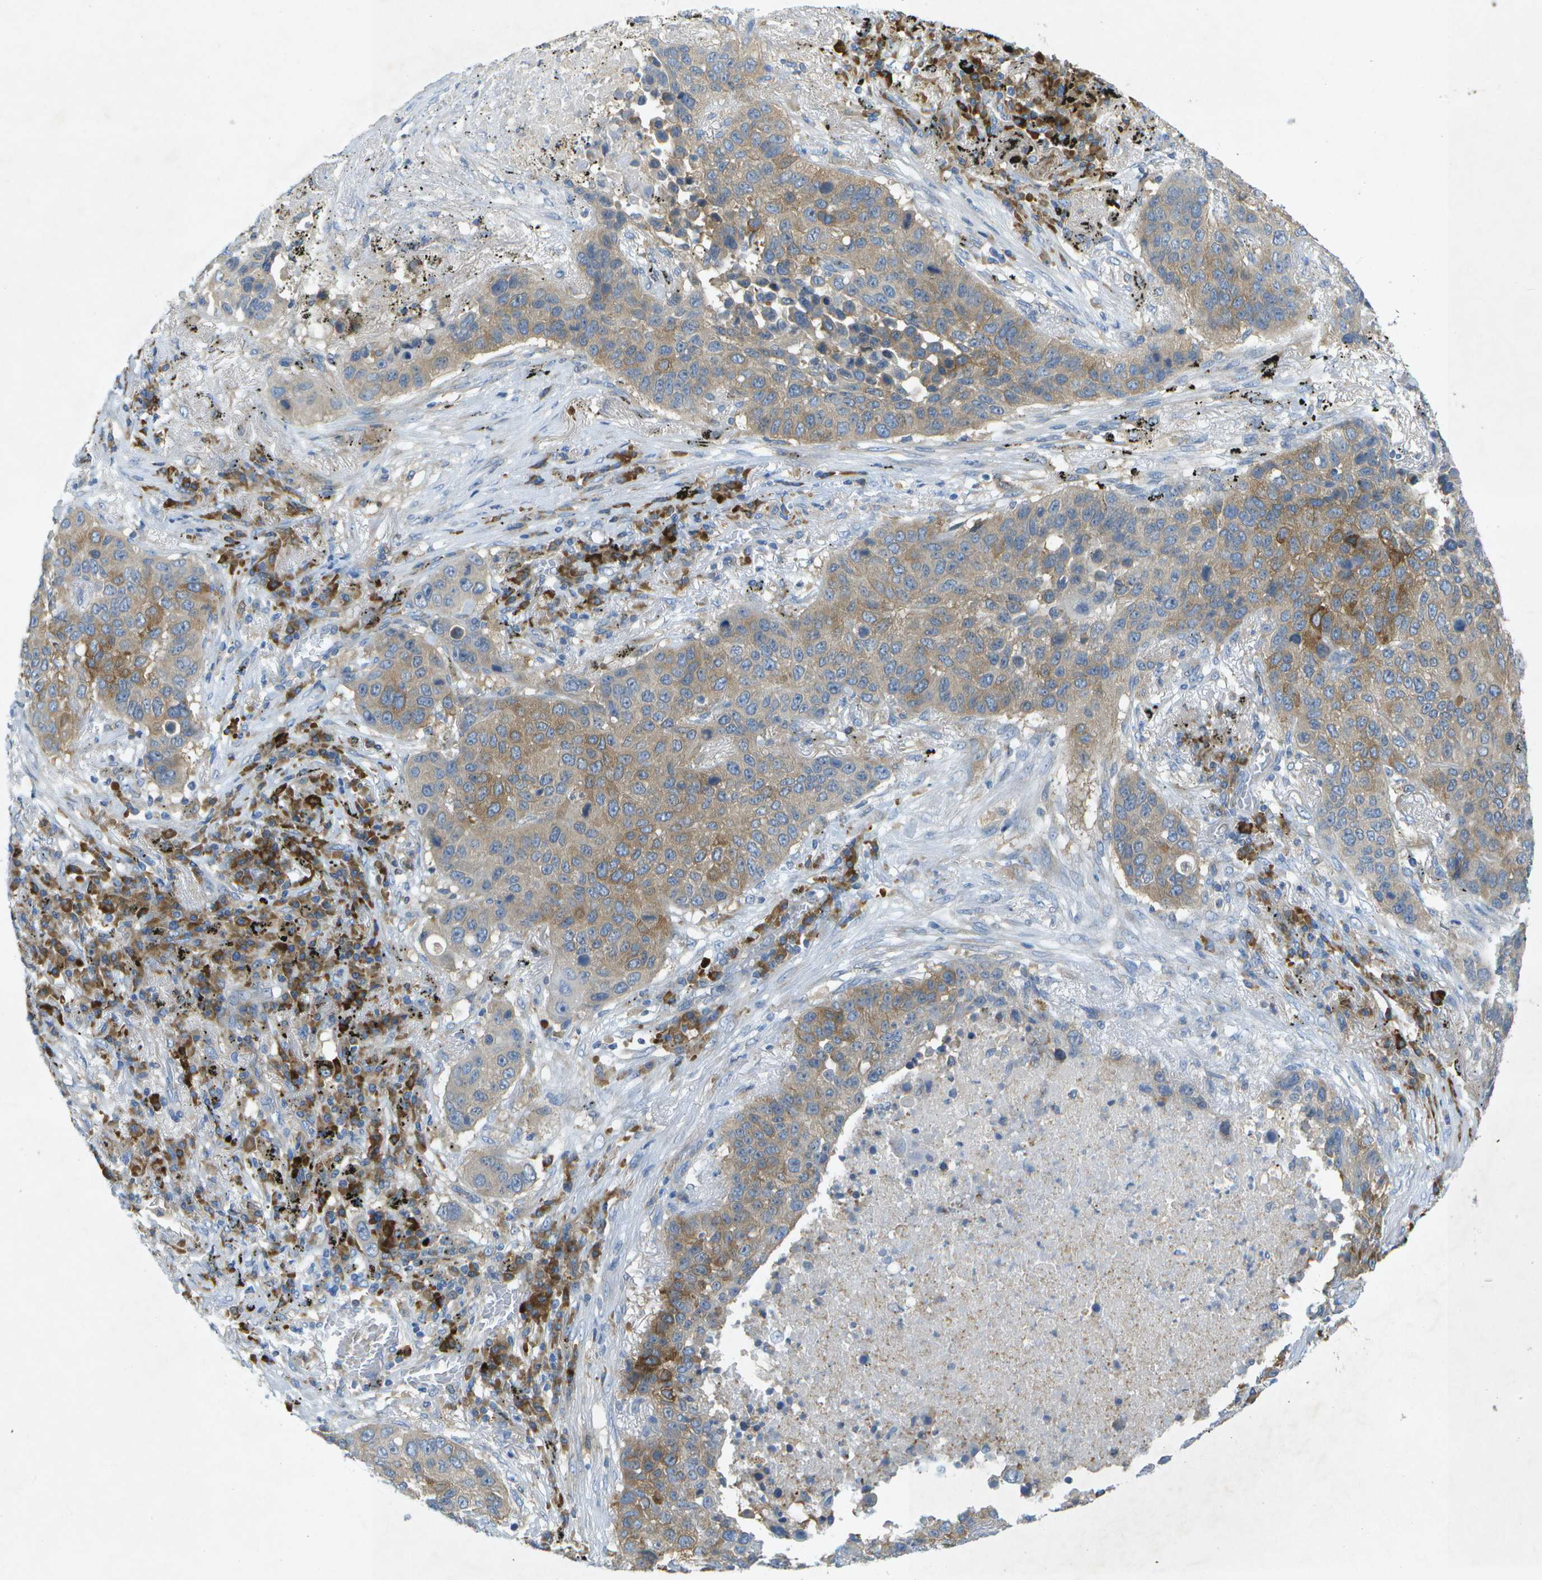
{"staining": {"intensity": "weak", "quantity": "25%-75%", "location": "cytoplasmic/membranous"}, "tissue": "lung cancer", "cell_type": "Tumor cells", "image_type": "cancer", "snomed": [{"axis": "morphology", "description": "Squamous cell carcinoma, NOS"}, {"axis": "topography", "description": "Lung"}], "caption": "Brown immunohistochemical staining in human lung squamous cell carcinoma exhibits weak cytoplasmic/membranous expression in approximately 25%-75% of tumor cells.", "gene": "WNK2", "patient": {"sex": "male", "age": 57}}